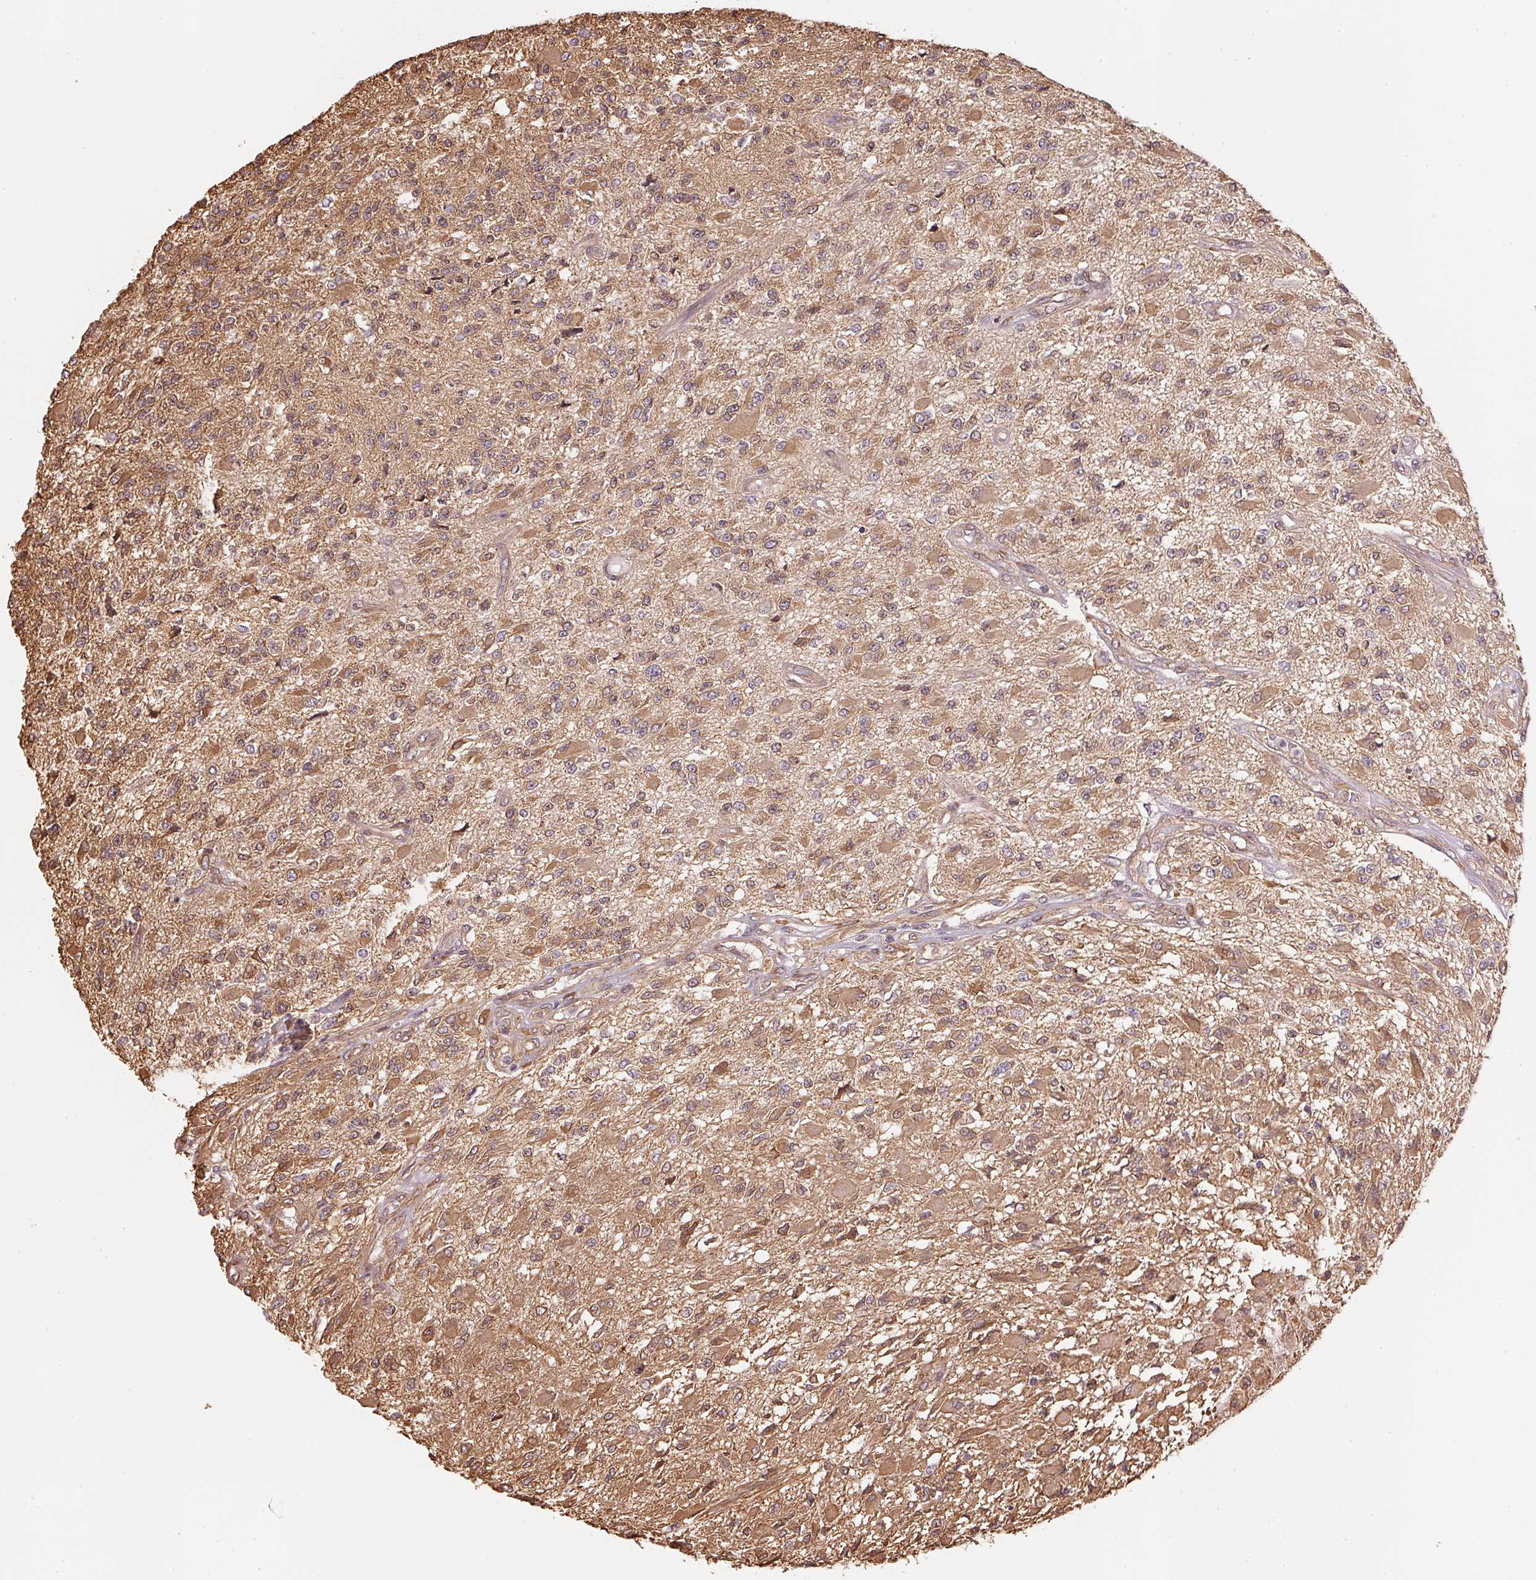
{"staining": {"intensity": "moderate", "quantity": ">75%", "location": "cytoplasmic/membranous"}, "tissue": "glioma", "cell_type": "Tumor cells", "image_type": "cancer", "snomed": [{"axis": "morphology", "description": "Glioma, malignant, High grade"}, {"axis": "topography", "description": "Brain"}], "caption": "Human glioma stained with a protein marker exhibits moderate staining in tumor cells.", "gene": "C6orf163", "patient": {"sex": "female", "age": 63}}